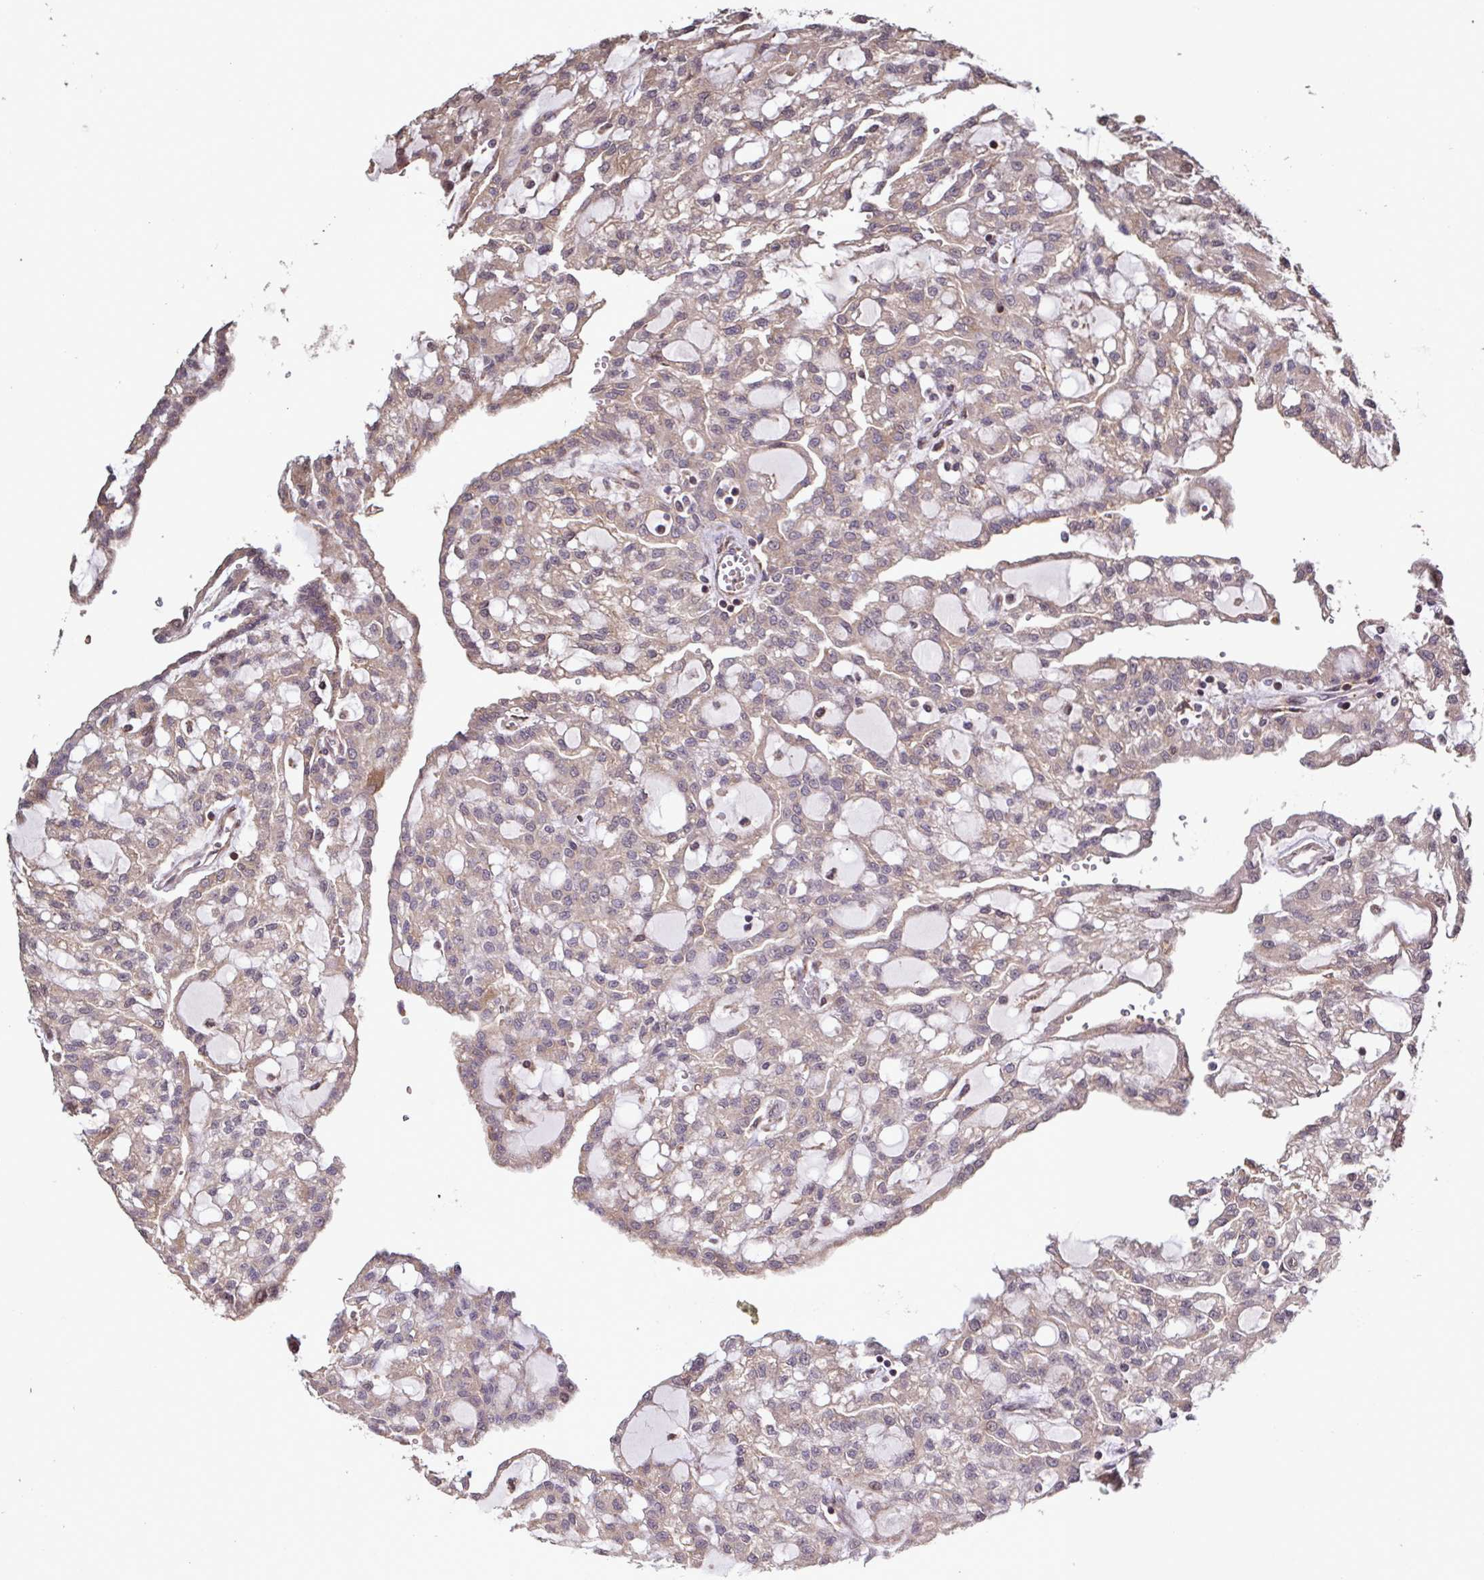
{"staining": {"intensity": "weak", "quantity": "25%-75%", "location": "cytoplasmic/membranous"}, "tissue": "renal cancer", "cell_type": "Tumor cells", "image_type": "cancer", "snomed": [{"axis": "morphology", "description": "Adenocarcinoma, NOS"}, {"axis": "topography", "description": "Kidney"}], "caption": "Immunohistochemistry (IHC) photomicrograph of human renal cancer stained for a protein (brown), which shows low levels of weak cytoplasmic/membranous staining in approximately 25%-75% of tumor cells.", "gene": "ZNF200", "patient": {"sex": "male", "age": 63}}